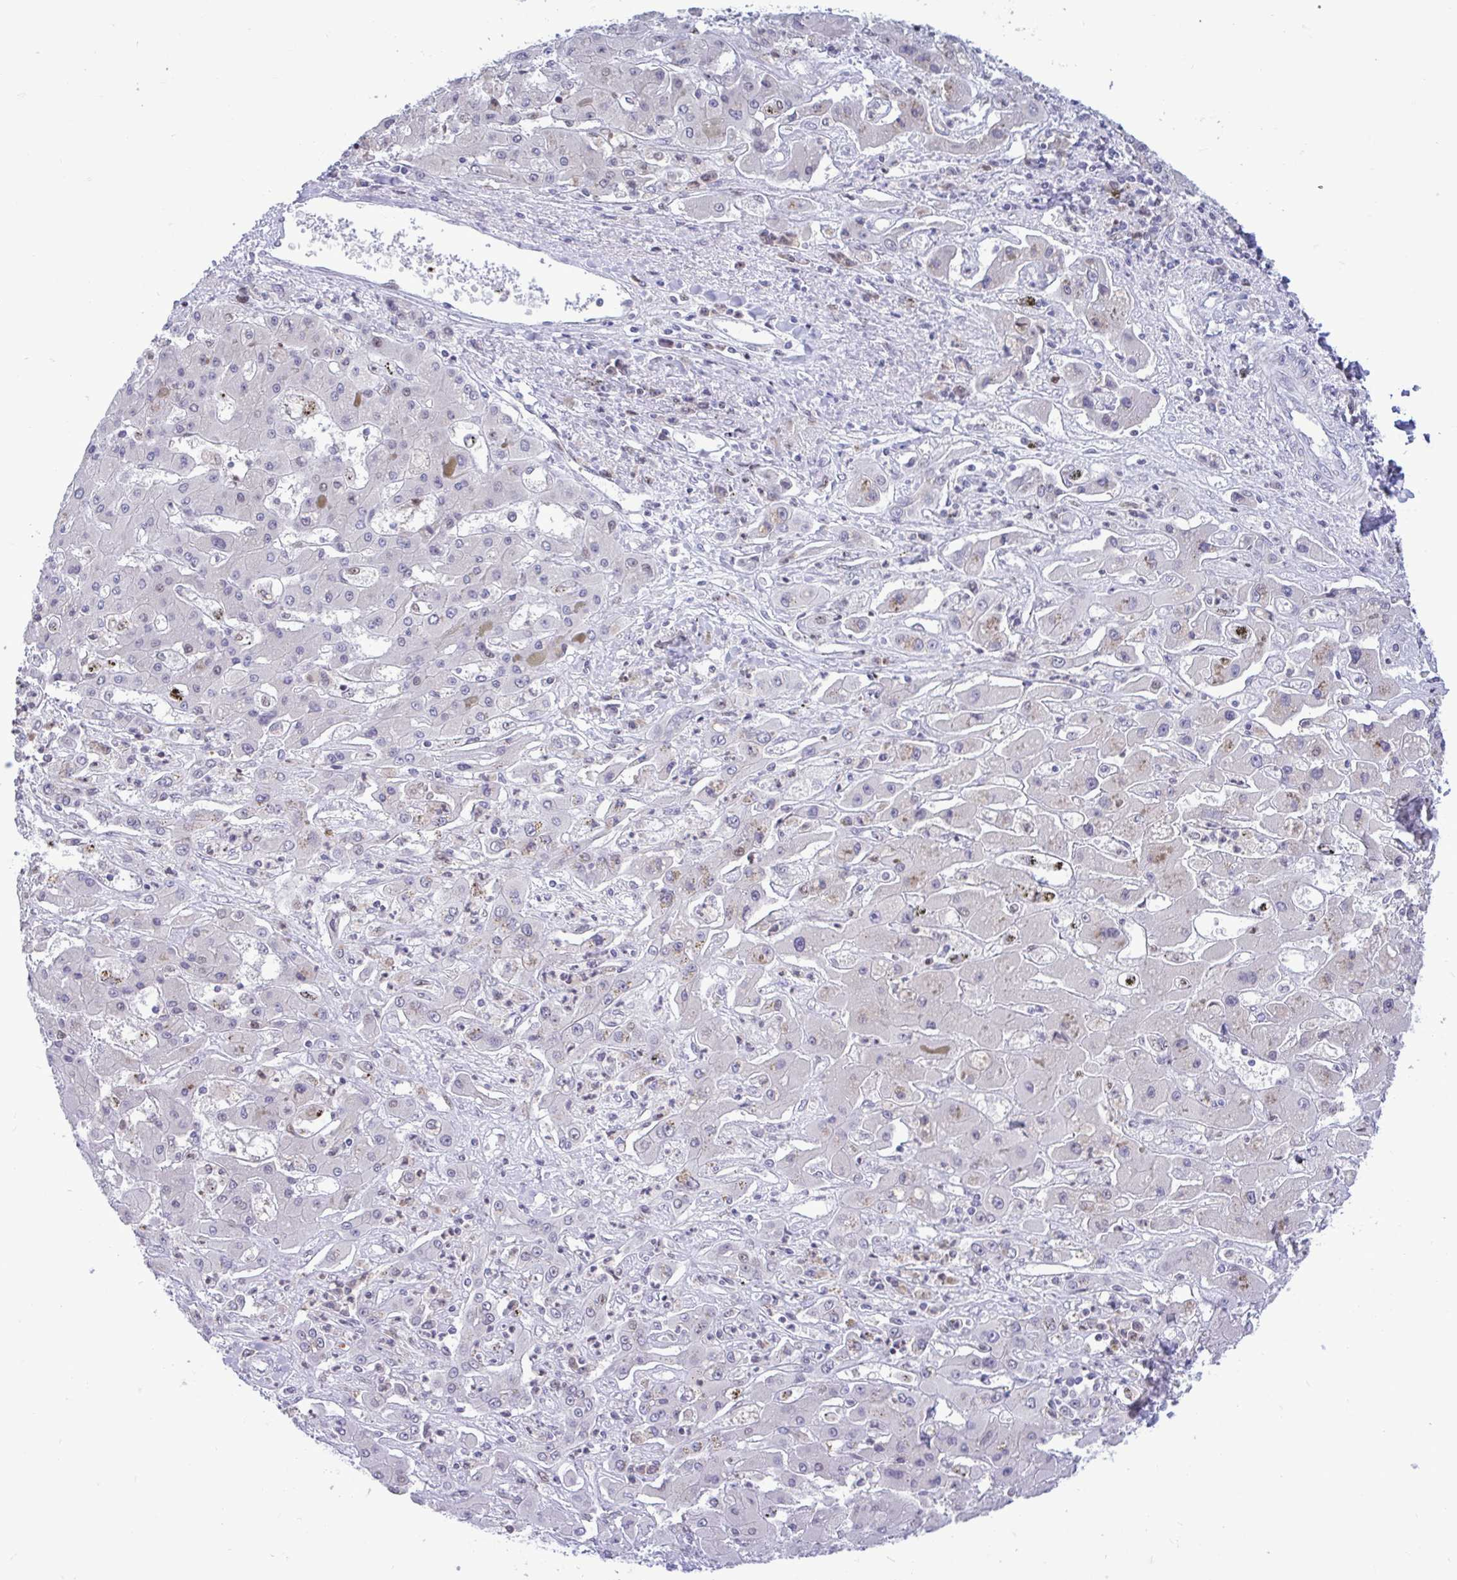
{"staining": {"intensity": "moderate", "quantity": "<25%", "location": "nuclear"}, "tissue": "liver cancer", "cell_type": "Tumor cells", "image_type": "cancer", "snomed": [{"axis": "morphology", "description": "Cholangiocarcinoma"}, {"axis": "topography", "description": "Liver"}], "caption": "Cholangiocarcinoma (liver) stained with DAB immunohistochemistry (IHC) shows low levels of moderate nuclear positivity in approximately <25% of tumor cells. (brown staining indicates protein expression, while blue staining denotes nuclei).", "gene": "C1QL2", "patient": {"sex": "male", "age": 67}}